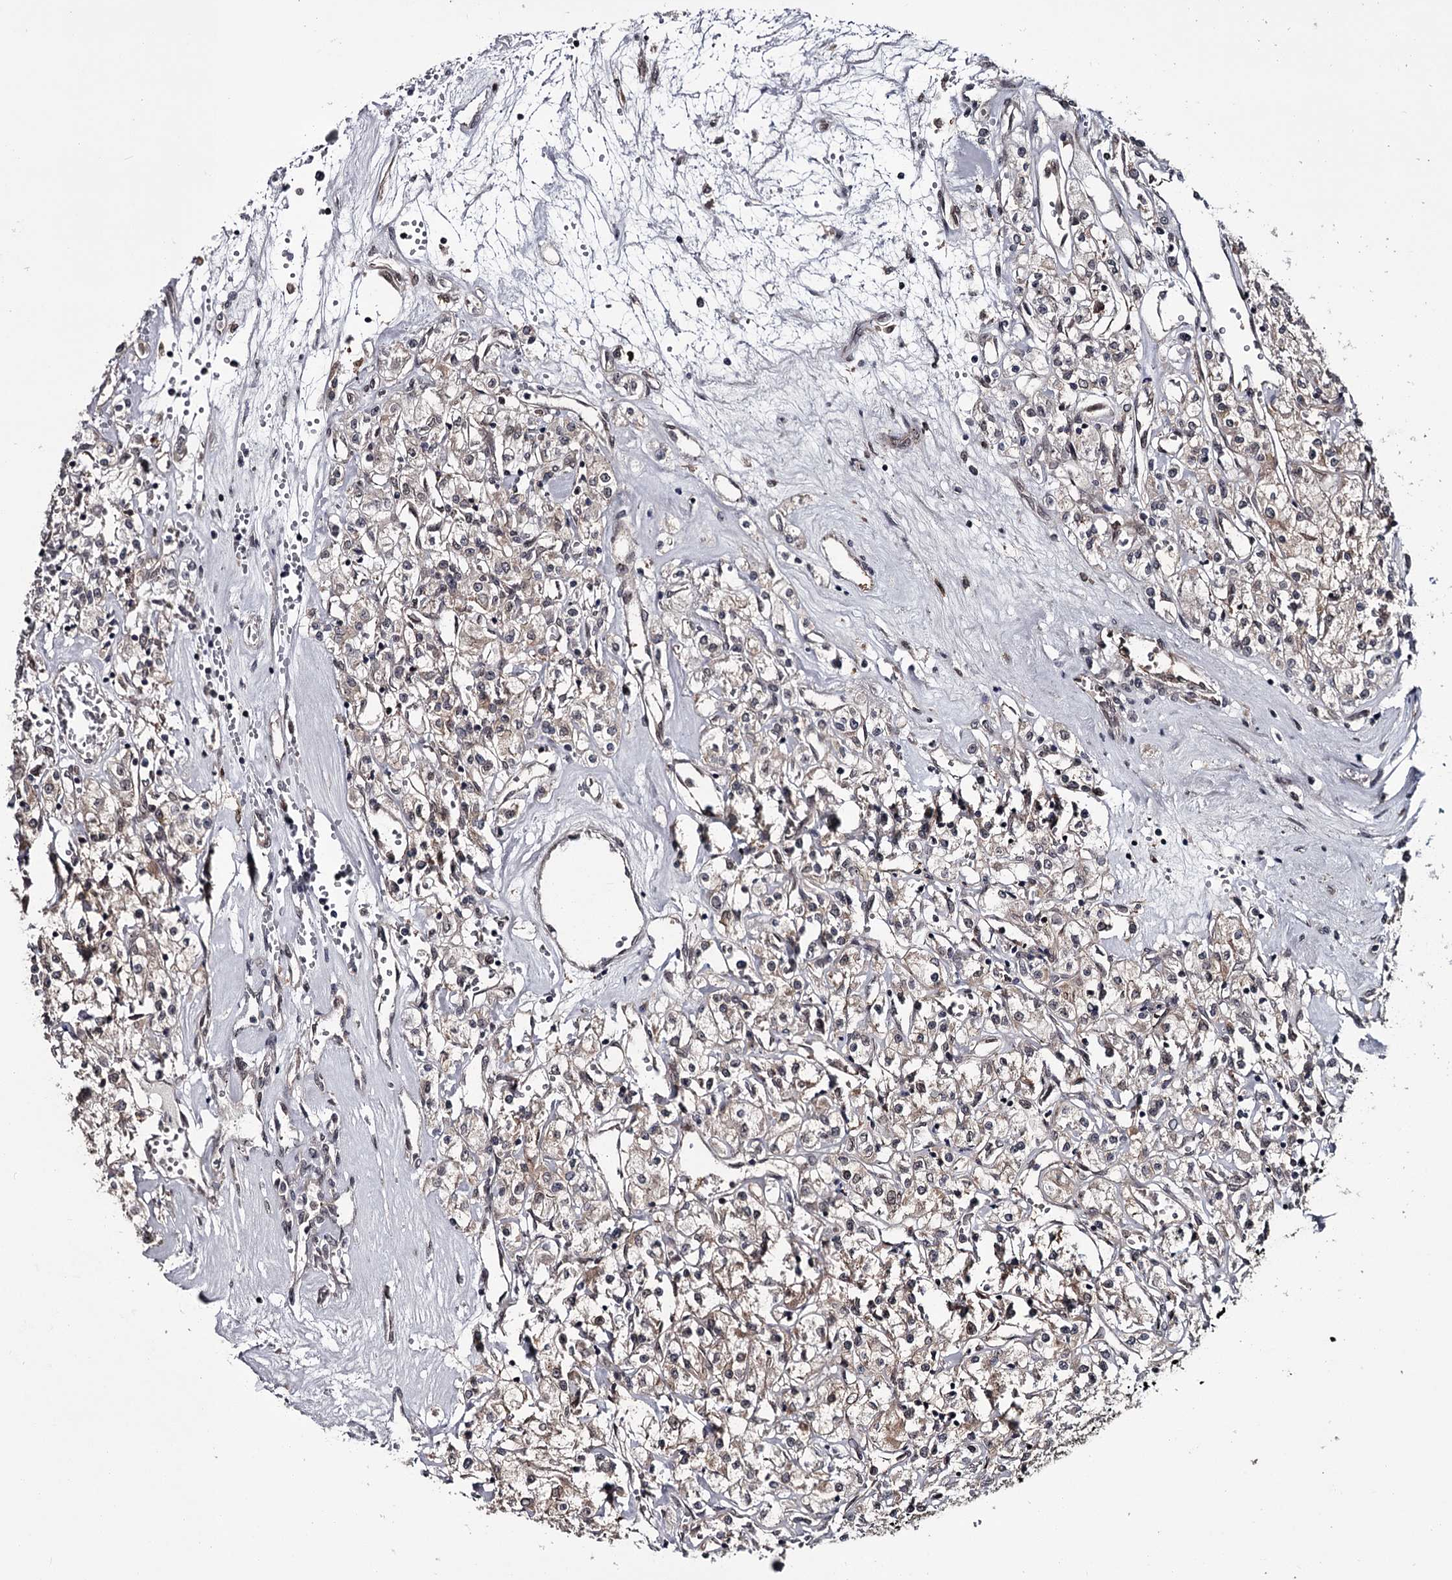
{"staining": {"intensity": "weak", "quantity": "25%-75%", "location": "cytoplasmic/membranous"}, "tissue": "renal cancer", "cell_type": "Tumor cells", "image_type": "cancer", "snomed": [{"axis": "morphology", "description": "Adenocarcinoma, NOS"}, {"axis": "topography", "description": "Kidney"}], "caption": "Immunohistochemistry photomicrograph of renal cancer (adenocarcinoma) stained for a protein (brown), which demonstrates low levels of weak cytoplasmic/membranous staining in approximately 25%-75% of tumor cells.", "gene": "DAO", "patient": {"sex": "female", "age": 59}}